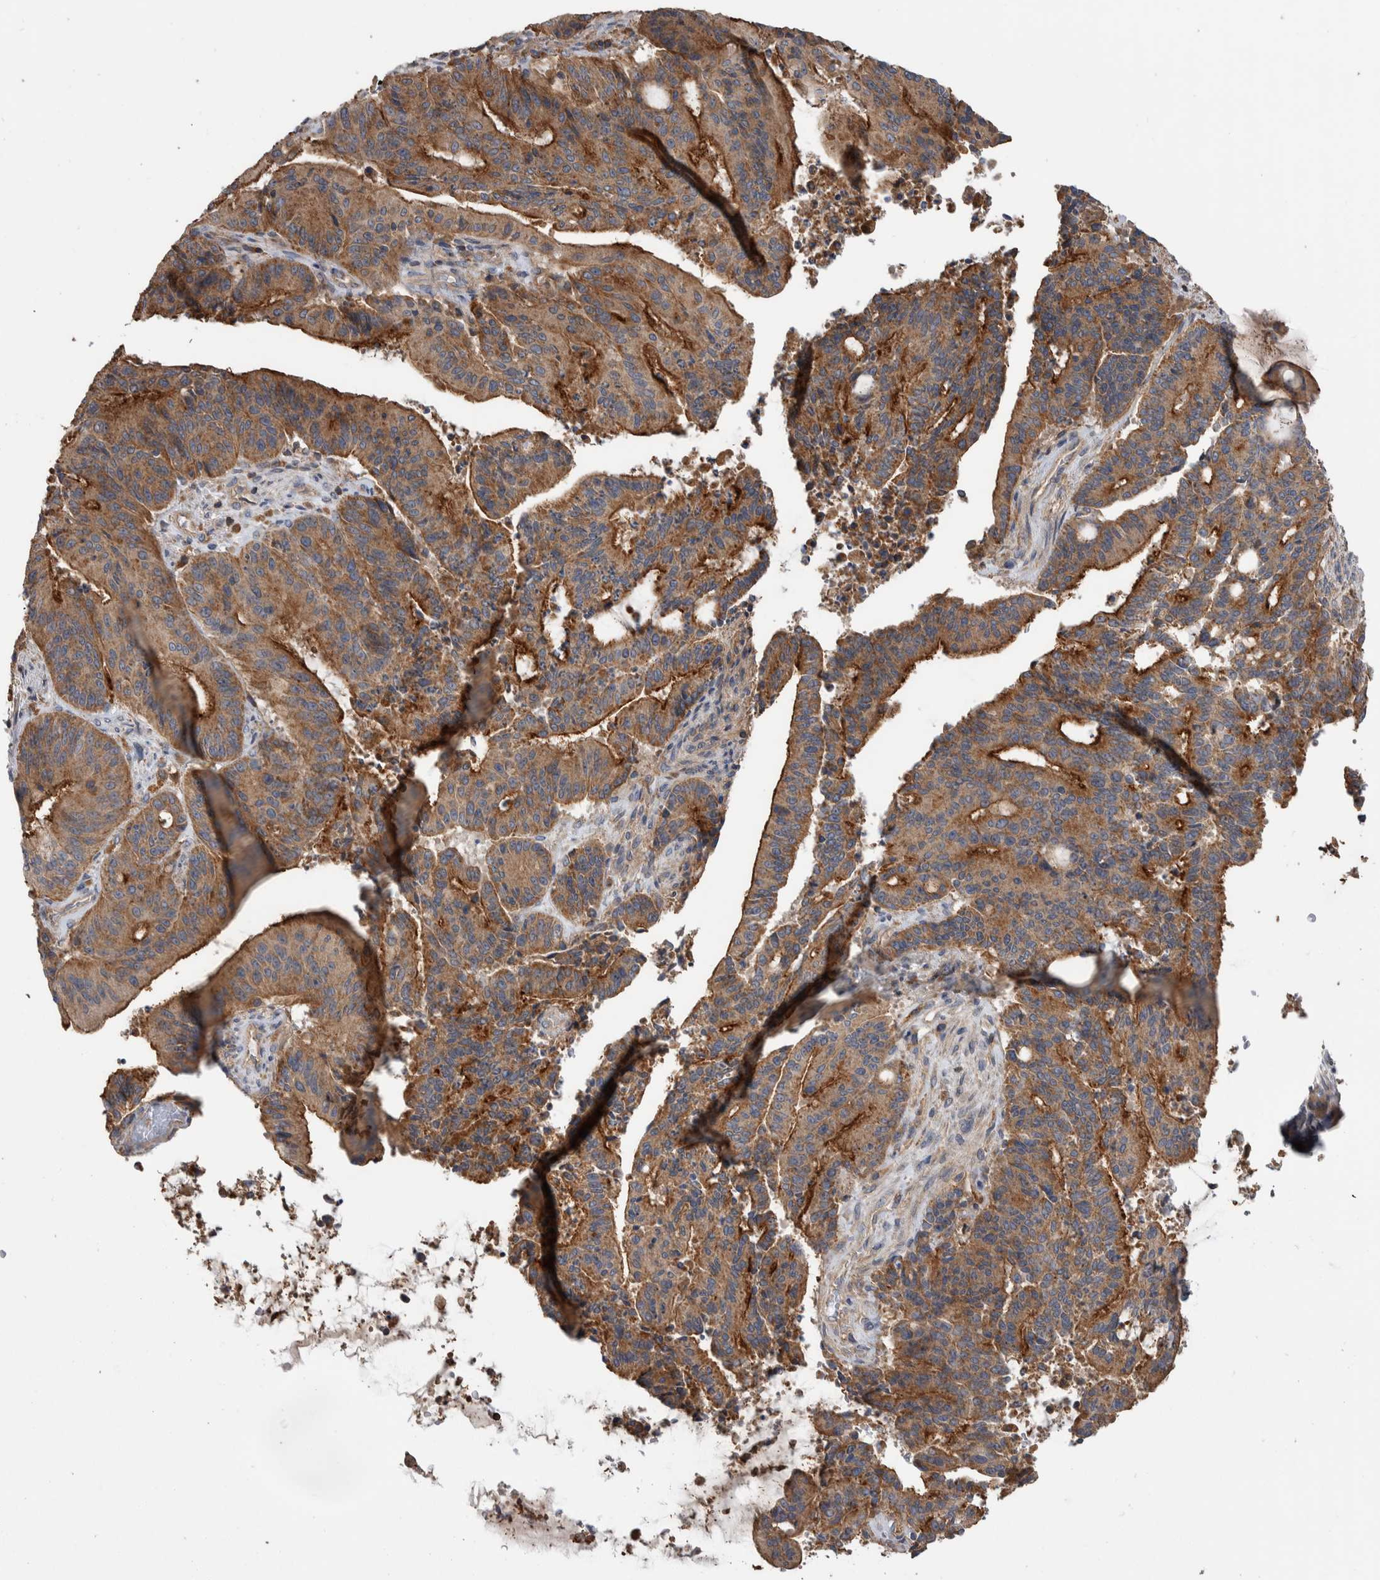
{"staining": {"intensity": "moderate", "quantity": ">75%", "location": "cytoplasmic/membranous"}, "tissue": "liver cancer", "cell_type": "Tumor cells", "image_type": "cancer", "snomed": [{"axis": "morphology", "description": "Normal tissue, NOS"}, {"axis": "morphology", "description": "Cholangiocarcinoma"}, {"axis": "topography", "description": "Liver"}, {"axis": "topography", "description": "Peripheral nerve tissue"}], "caption": "DAB immunohistochemical staining of cholangiocarcinoma (liver) demonstrates moderate cytoplasmic/membranous protein staining in approximately >75% of tumor cells.", "gene": "SDCBP", "patient": {"sex": "female", "age": 73}}